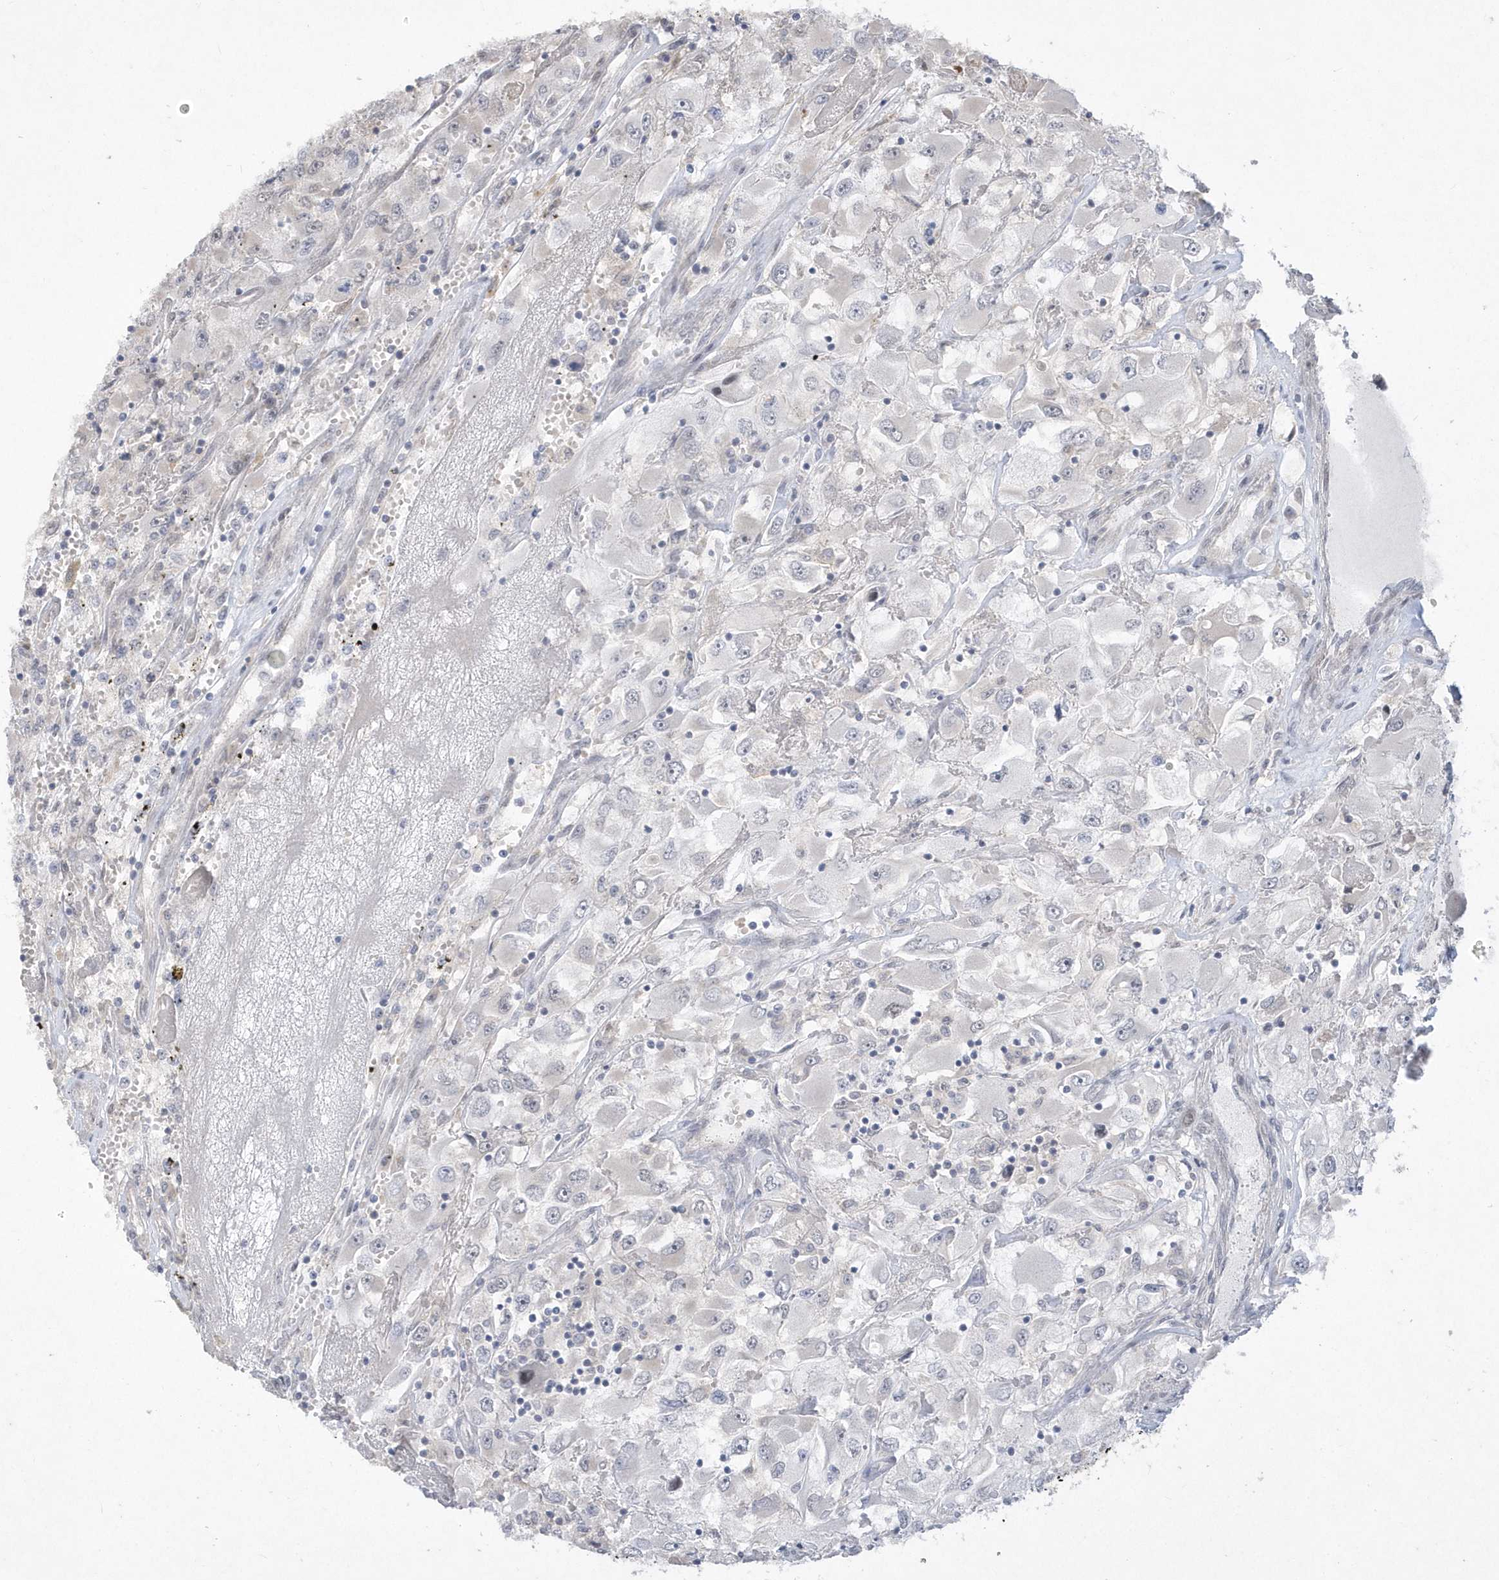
{"staining": {"intensity": "negative", "quantity": "none", "location": "none"}, "tissue": "renal cancer", "cell_type": "Tumor cells", "image_type": "cancer", "snomed": [{"axis": "morphology", "description": "Adenocarcinoma, NOS"}, {"axis": "topography", "description": "Kidney"}], "caption": "Immunohistochemistry (IHC) histopathology image of neoplastic tissue: renal adenocarcinoma stained with DAB reveals no significant protein positivity in tumor cells. The staining was performed using DAB (3,3'-diaminobenzidine) to visualize the protein expression in brown, while the nuclei were stained in blue with hematoxylin (Magnification: 20x).", "gene": "TSPEAR", "patient": {"sex": "female", "age": 52}}